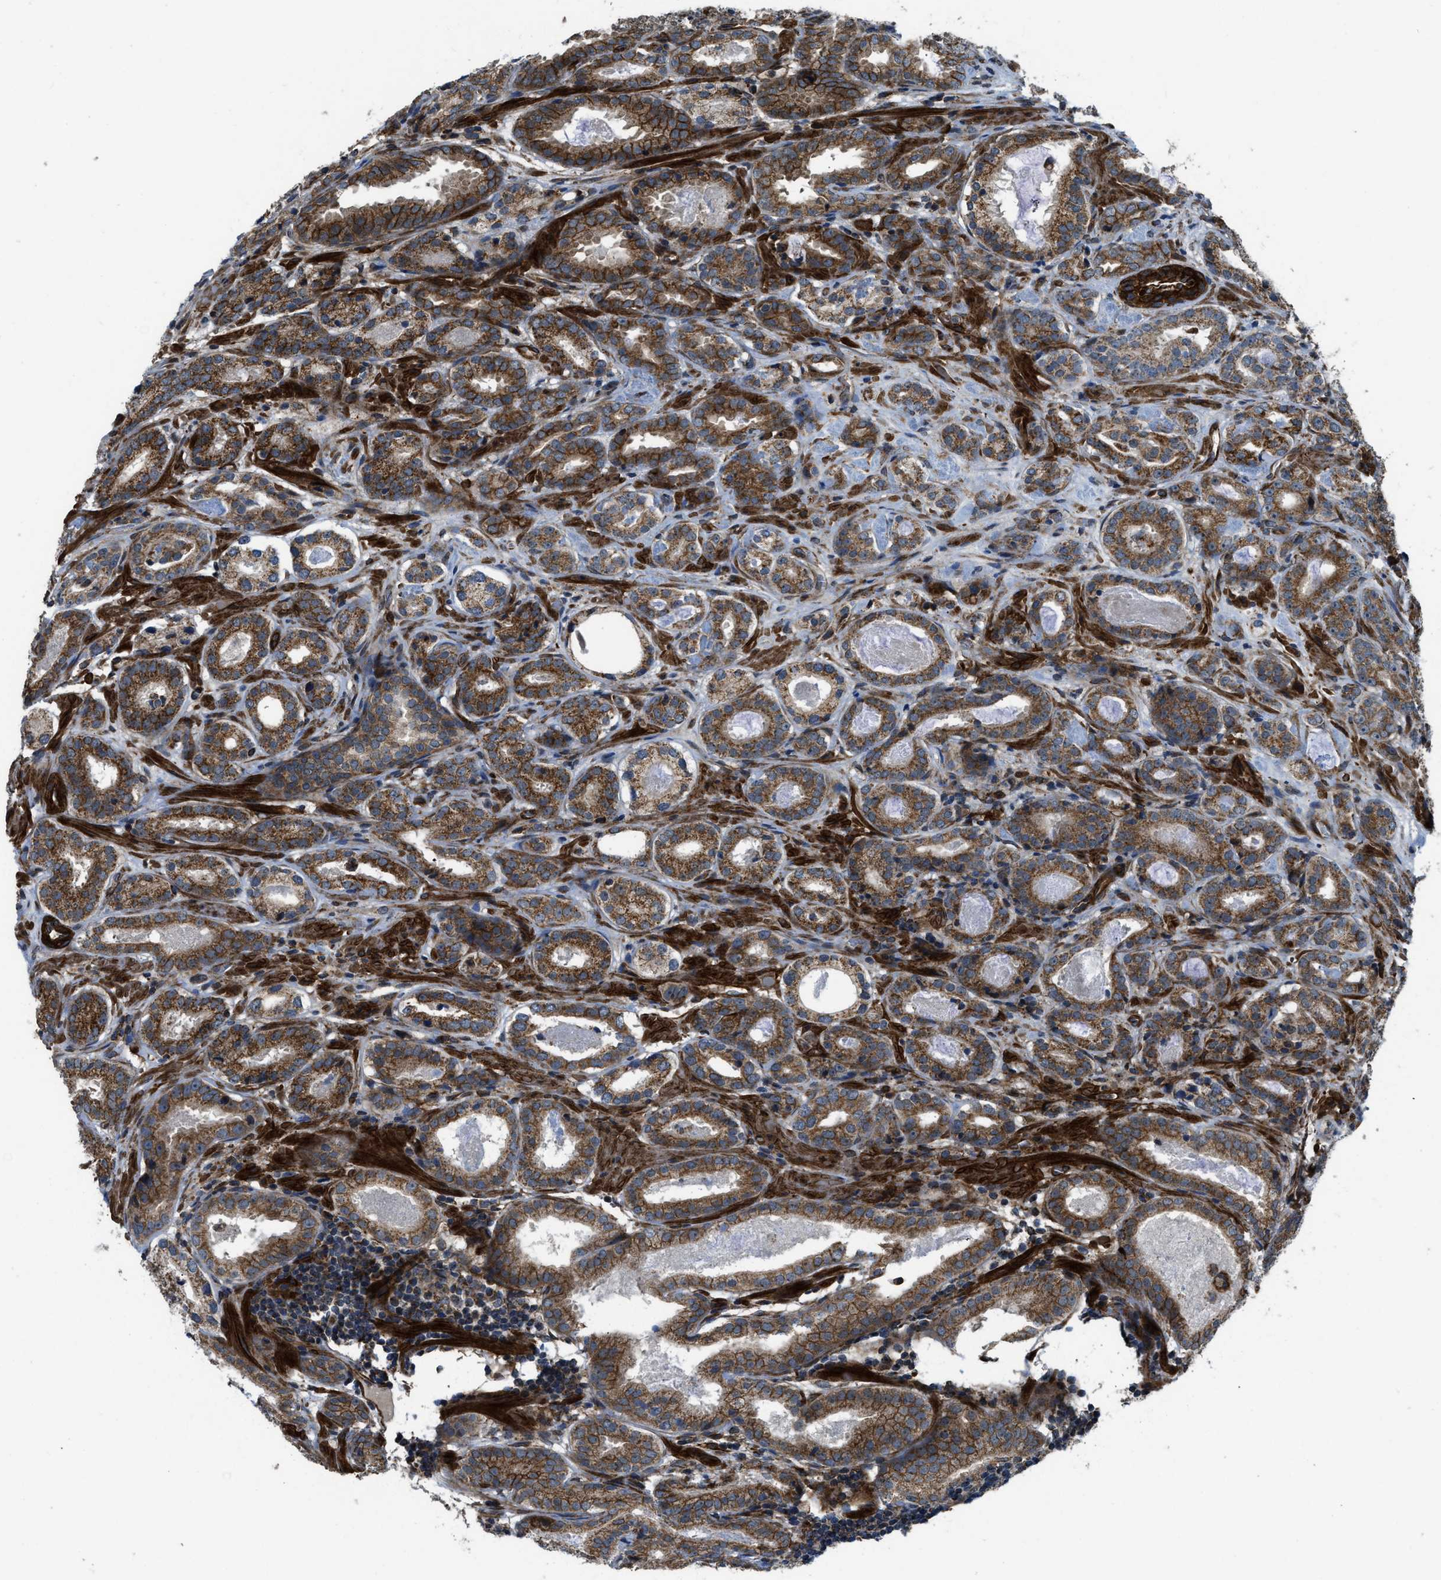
{"staining": {"intensity": "strong", "quantity": ">75%", "location": "cytoplasmic/membranous"}, "tissue": "prostate cancer", "cell_type": "Tumor cells", "image_type": "cancer", "snomed": [{"axis": "morphology", "description": "Adenocarcinoma, Low grade"}, {"axis": "topography", "description": "Prostate"}], "caption": "Brown immunohistochemical staining in prostate cancer (low-grade adenocarcinoma) demonstrates strong cytoplasmic/membranous staining in about >75% of tumor cells.", "gene": "GSDME", "patient": {"sex": "male", "age": 69}}